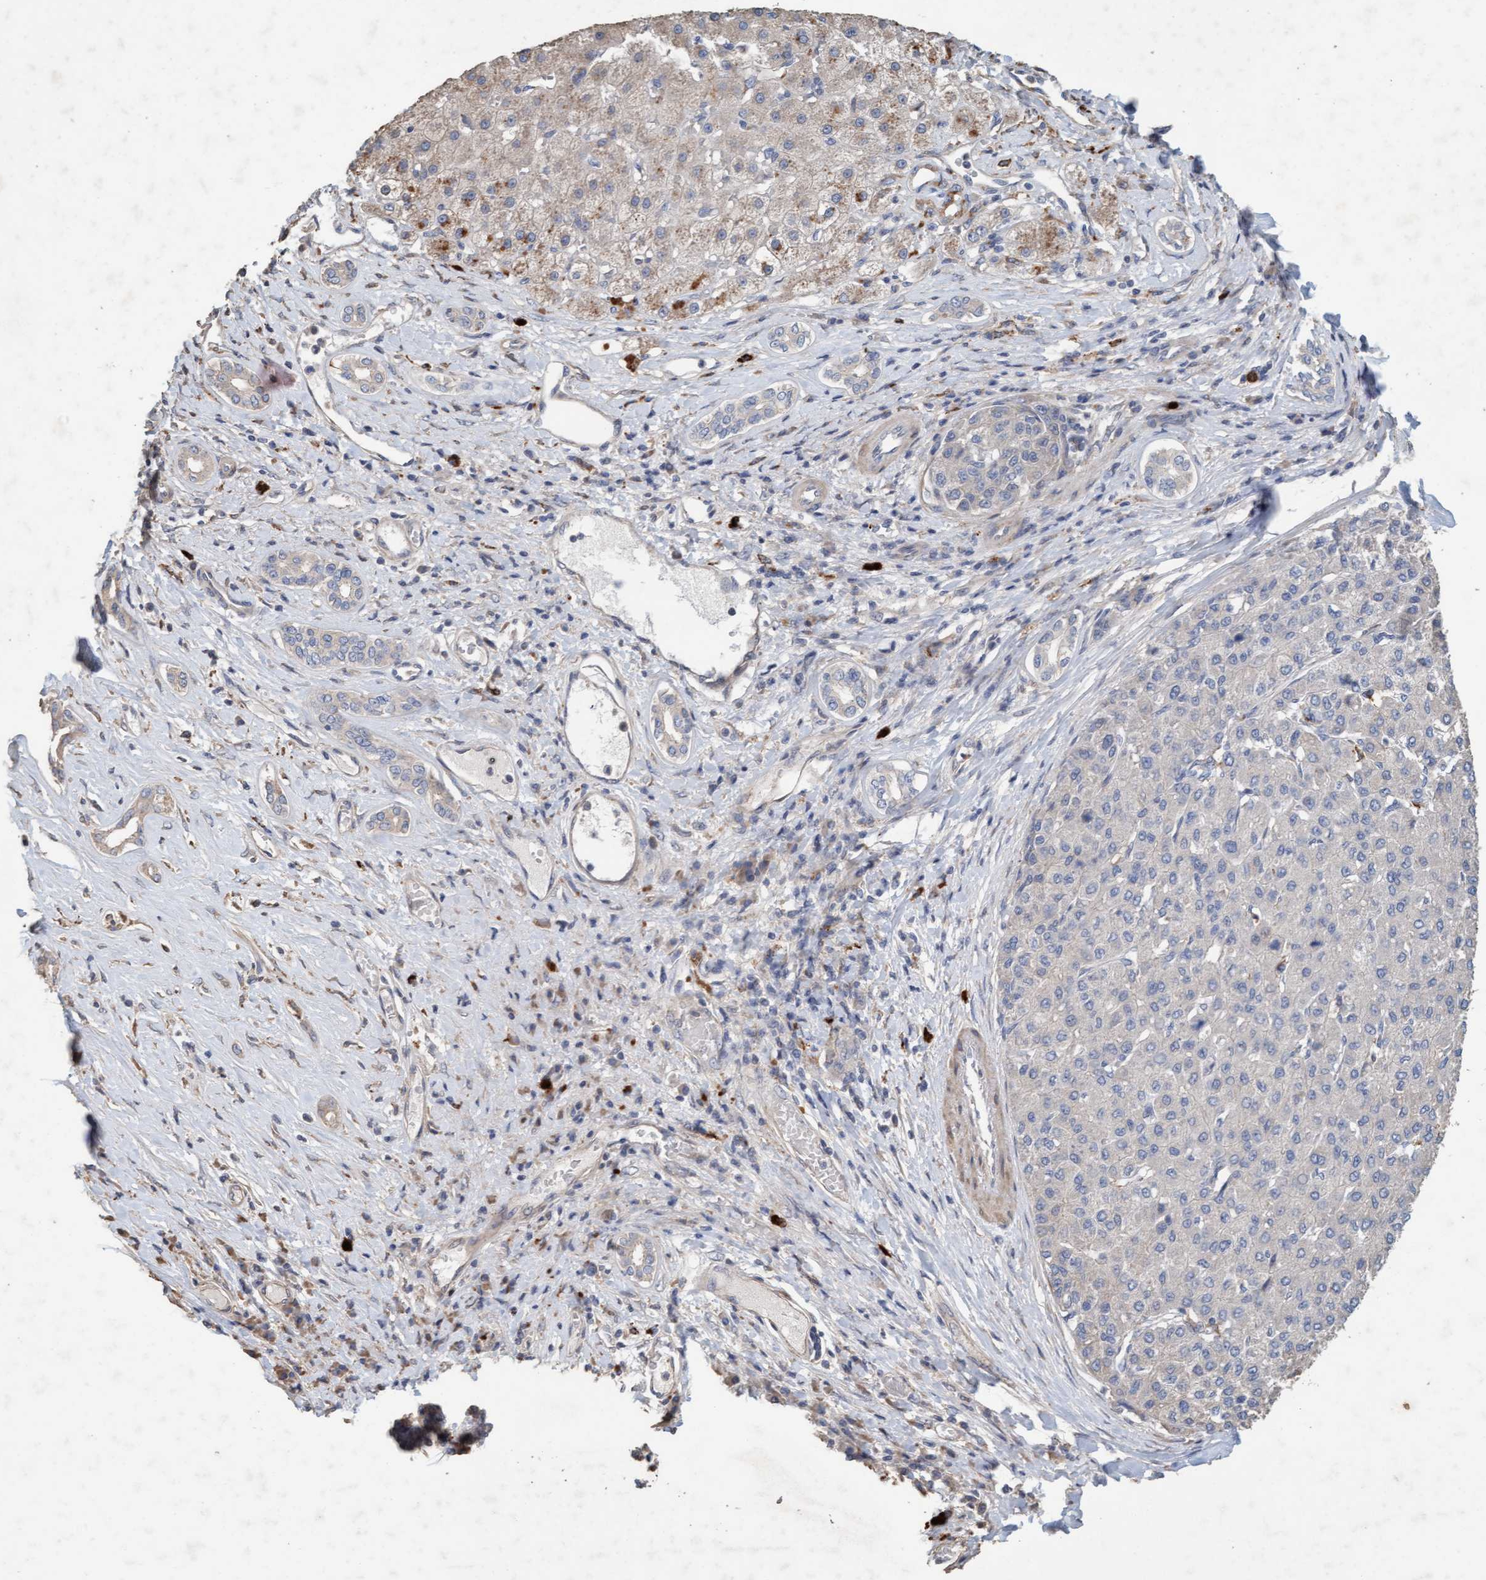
{"staining": {"intensity": "negative", "quantity": "none", "location": "none"}, "tissue": "liver cancer", "cell_type": "Tumor cells", "image_type": "cancer", "snomed": [{"axis": "morphology", "description": "Carcinoma, Hepatocellular, NOS"}, {"axis": "topography", "description": "Liver"}], "caption": "DAB immunohistochemical staining of human hepatocellular carcinoma (liver) reveals no significant staining in tumor cells.", "gene": "LONRF1", "patient": {"sex": "male", "age": 65}}